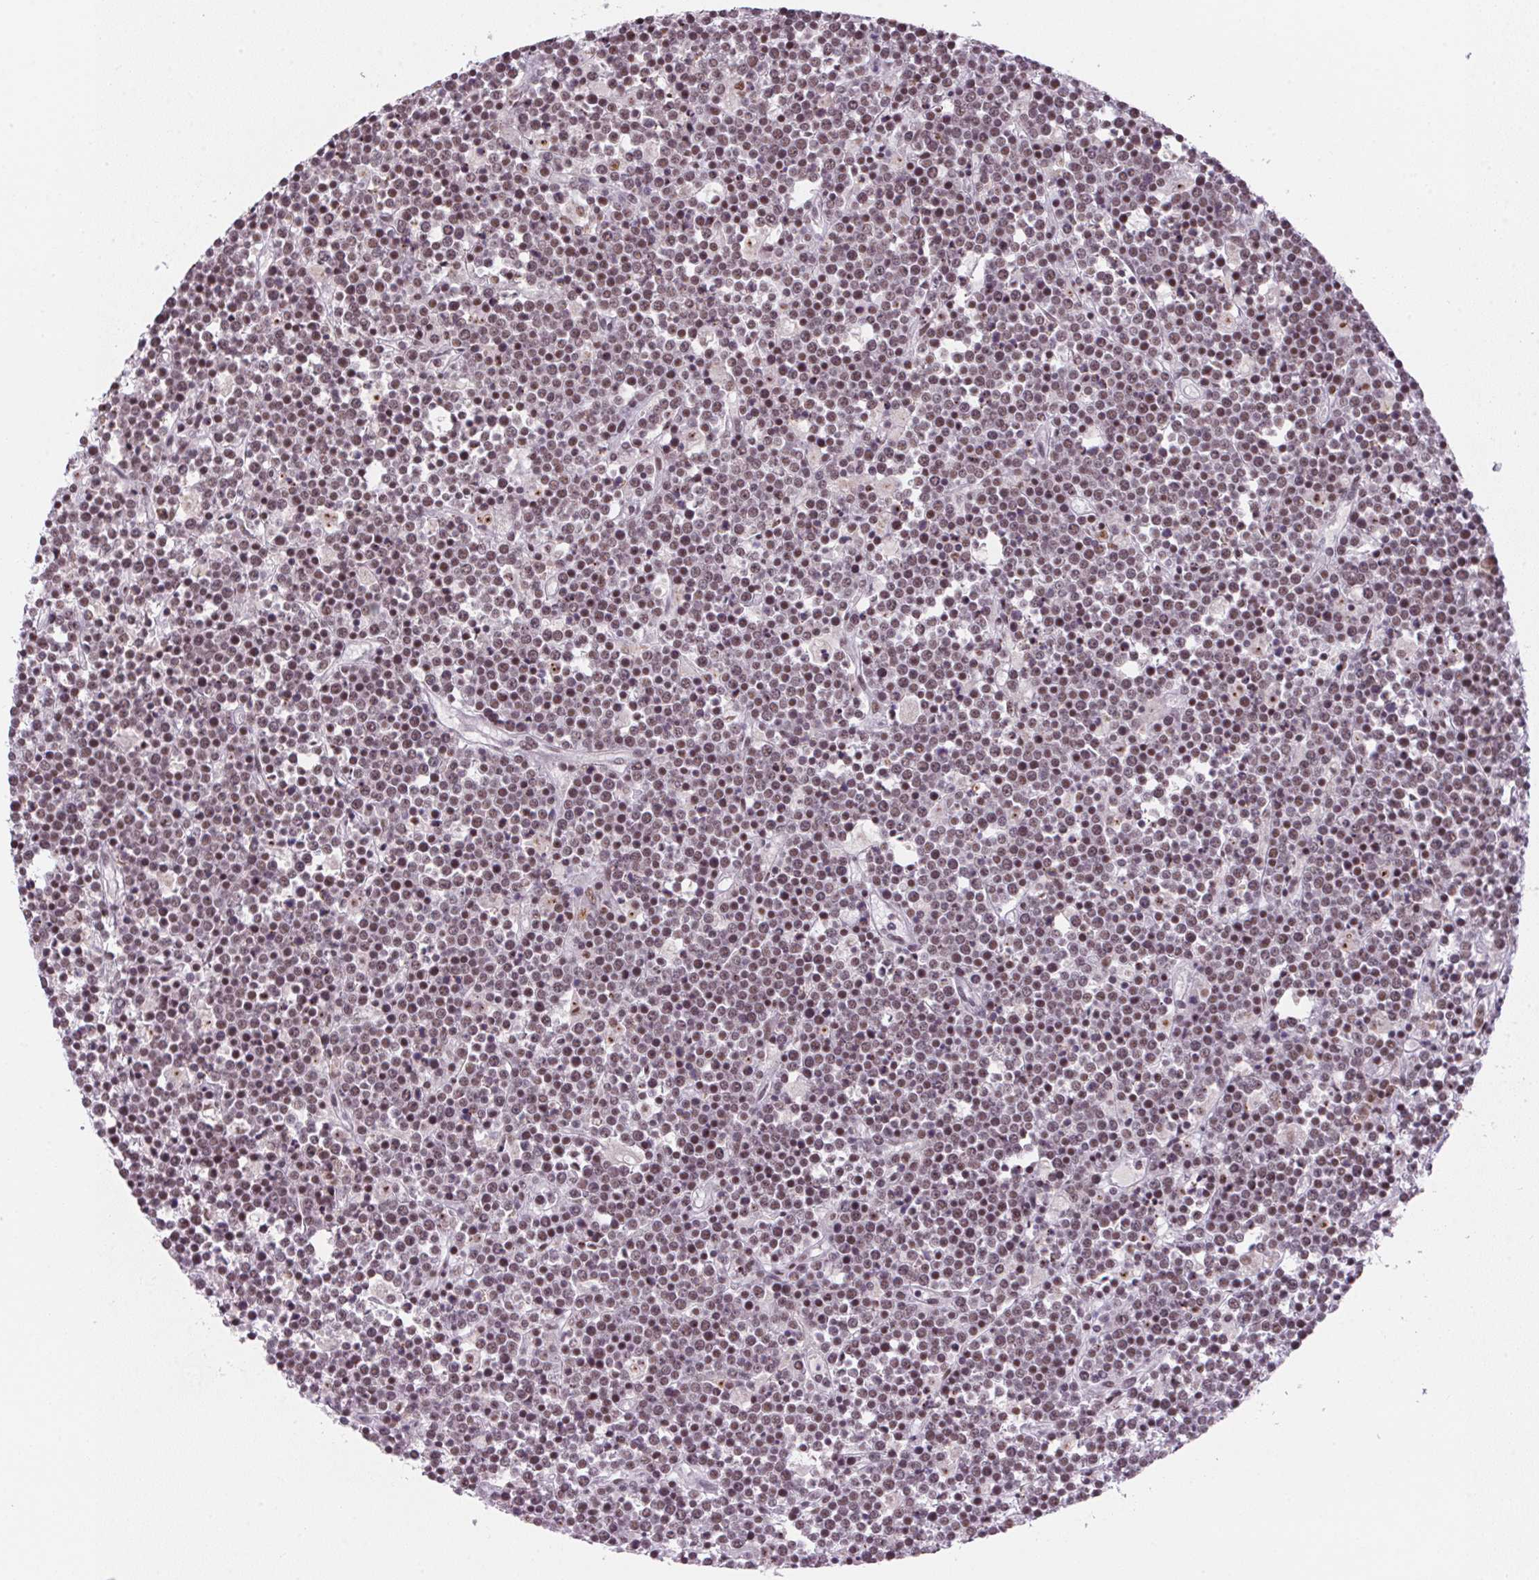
{"staining": {"intensity": "moderate", "quantity": "25%-75%", "location": "nuclear"}, "tissue": "lymphoma", "cell_type": "Tumor cells", "image_type": "cancer", "snomed": [{"axis": "morphology", "description": "Malignant lymphoma, non-Hodgkin's type, High grade"}, {"axis": "topography", "description": "Ovary"}], "caption": "This photomicrograph reveals IHC staining of human lymphoma, with medium moderate nuclear staining in about 25%-75% of tumor cells.", "gene": "SRSF7", "patient": {"sex": "female", "age": 56}}